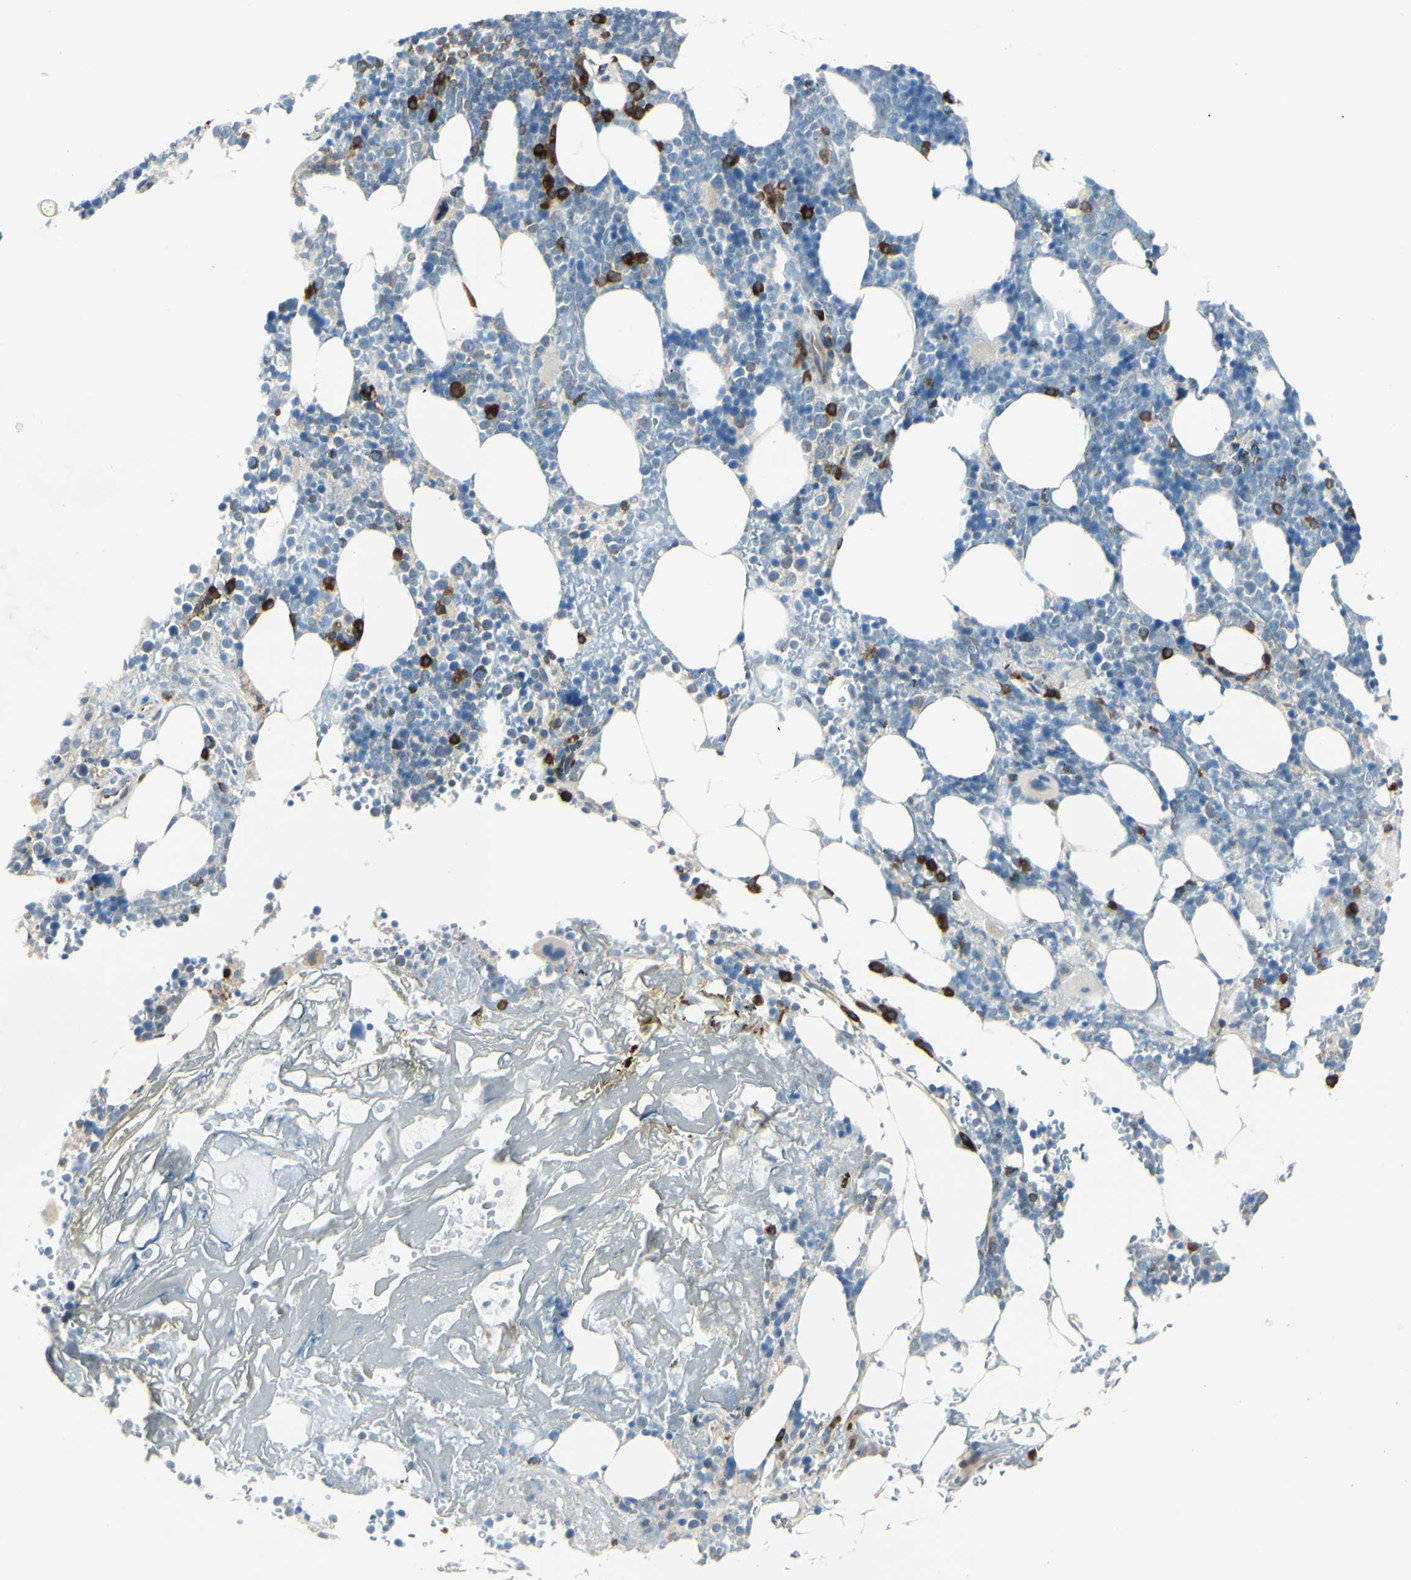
{"staining": {"intensity": "strong", "quantity": "<25%", "location": "cytoplasmic/membranous"}, "tissue": "bone marrow", "cell_type": "Hematopoietic cells", "image_type": "normal", "snomed": [{"axis": "morphology", "description": "Normal tissue, NOS"}, {"axis": "topography", "description": "Bone marrow"}], "caption": "DAB (3,3'-diaminobenzidine) immunohistochemical staining of unremarkable human bone marrow demonstrates strong cytoplasmic/membranous protein expression in approximately <25% of hematopoietic cells.", "gene": "SELENOS", "patient": {"sex": "female", "age": 73}}